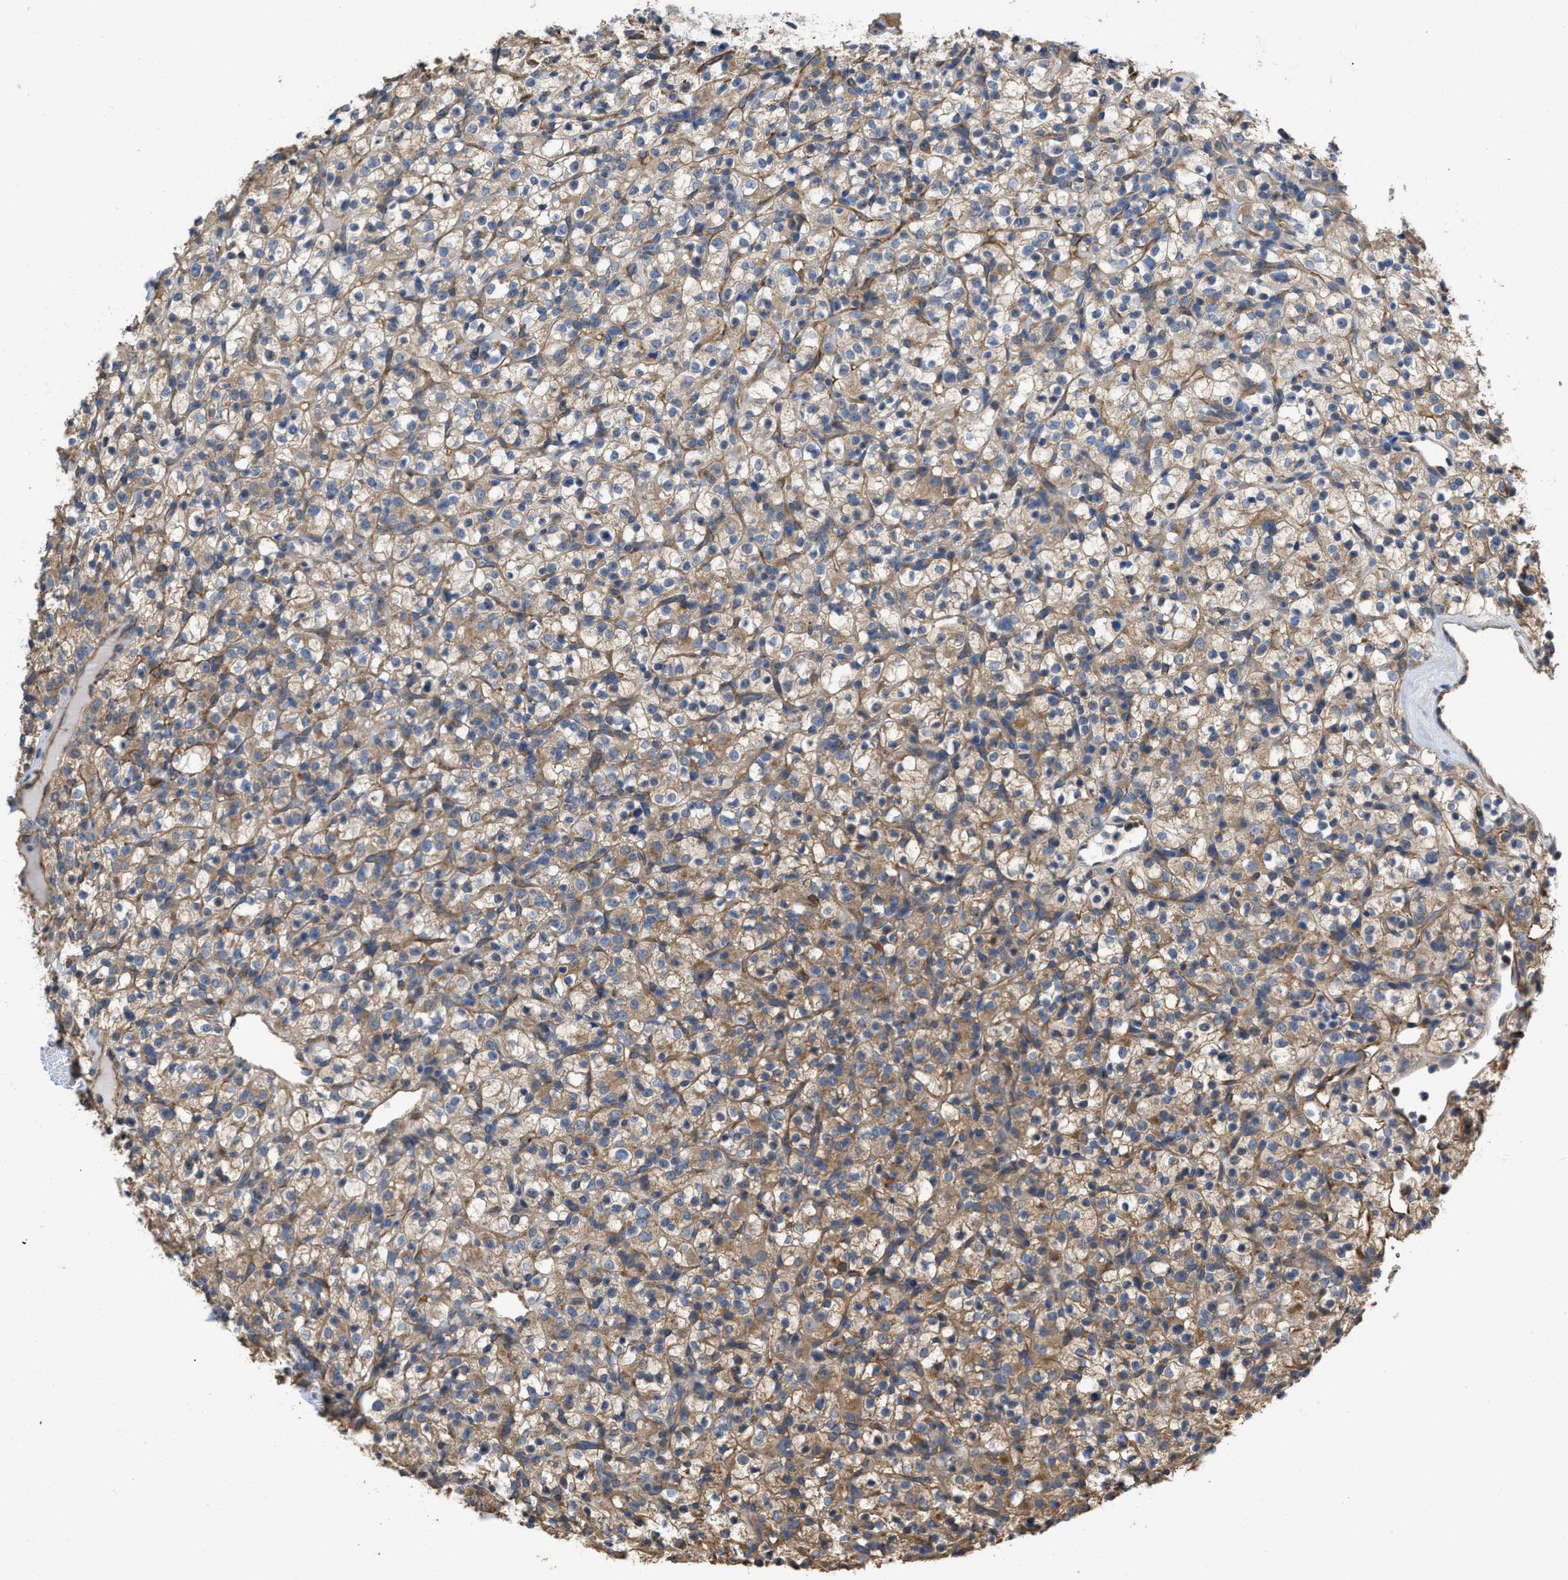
{"staining": {"intensity": "moderate", "quantity": ">75%", "location": "cytoplasmic/membranous"}, "tissue": "renal cancer", "cell_type": "Tumor cells", "image_type": "cancer", "snomed": [{"axis": "morphology", "description": "Normal tissue, NOS"}, {"axis": "morphology", "description": "Adenocarcinoma, NOS"}, {"axis": "topography", "description": "Kidney"}], "caption": "Protein analysis of renal adenocarcinoma tissue reveals moderate cytoplasmic/membranous expression in about >75% of tumor cells.", "gene": "SLC4A11", "patient": {"sex": "female", "age": 72}}